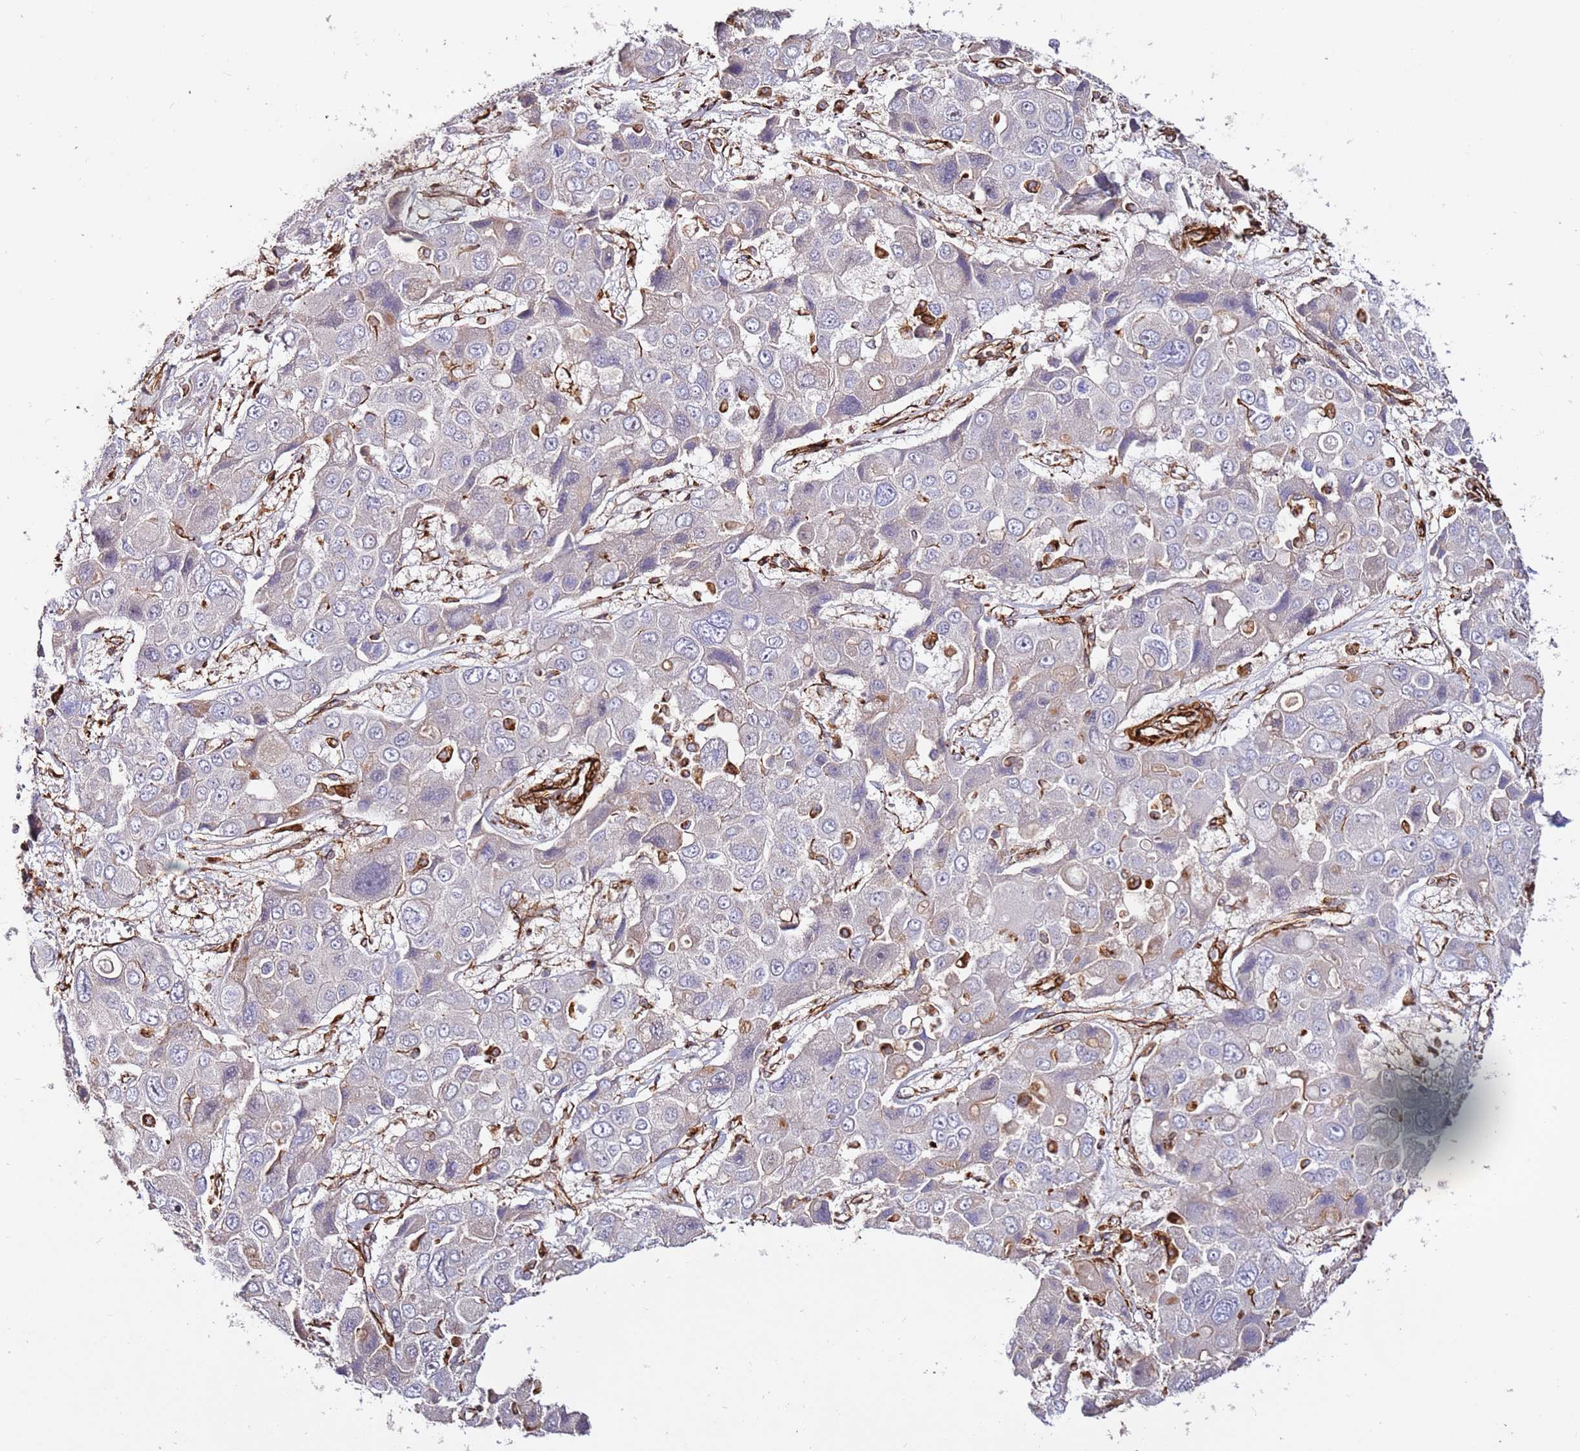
{"staining": {"intensity": "negative", "quantity": "none", "location": "none"}, "tissue": "liver cancer", "cell_type": "Tumor cells", "image_type": "cancer", "snomed": [{"axis": "morphology", "description": "Cholangiocarcinoma"}, {"axis": "topography", "description": "Liver"}], "caption": "Tumor cells show no significant protein positivity in liver cancer. The staining is performed using DAB (3,3'-diaminobenzidine) brown chromogen with nuclei counter-stained in using hematoxylin.", "gene": "MRGPRE", "patient": {"sex": "male", "age": 67}}